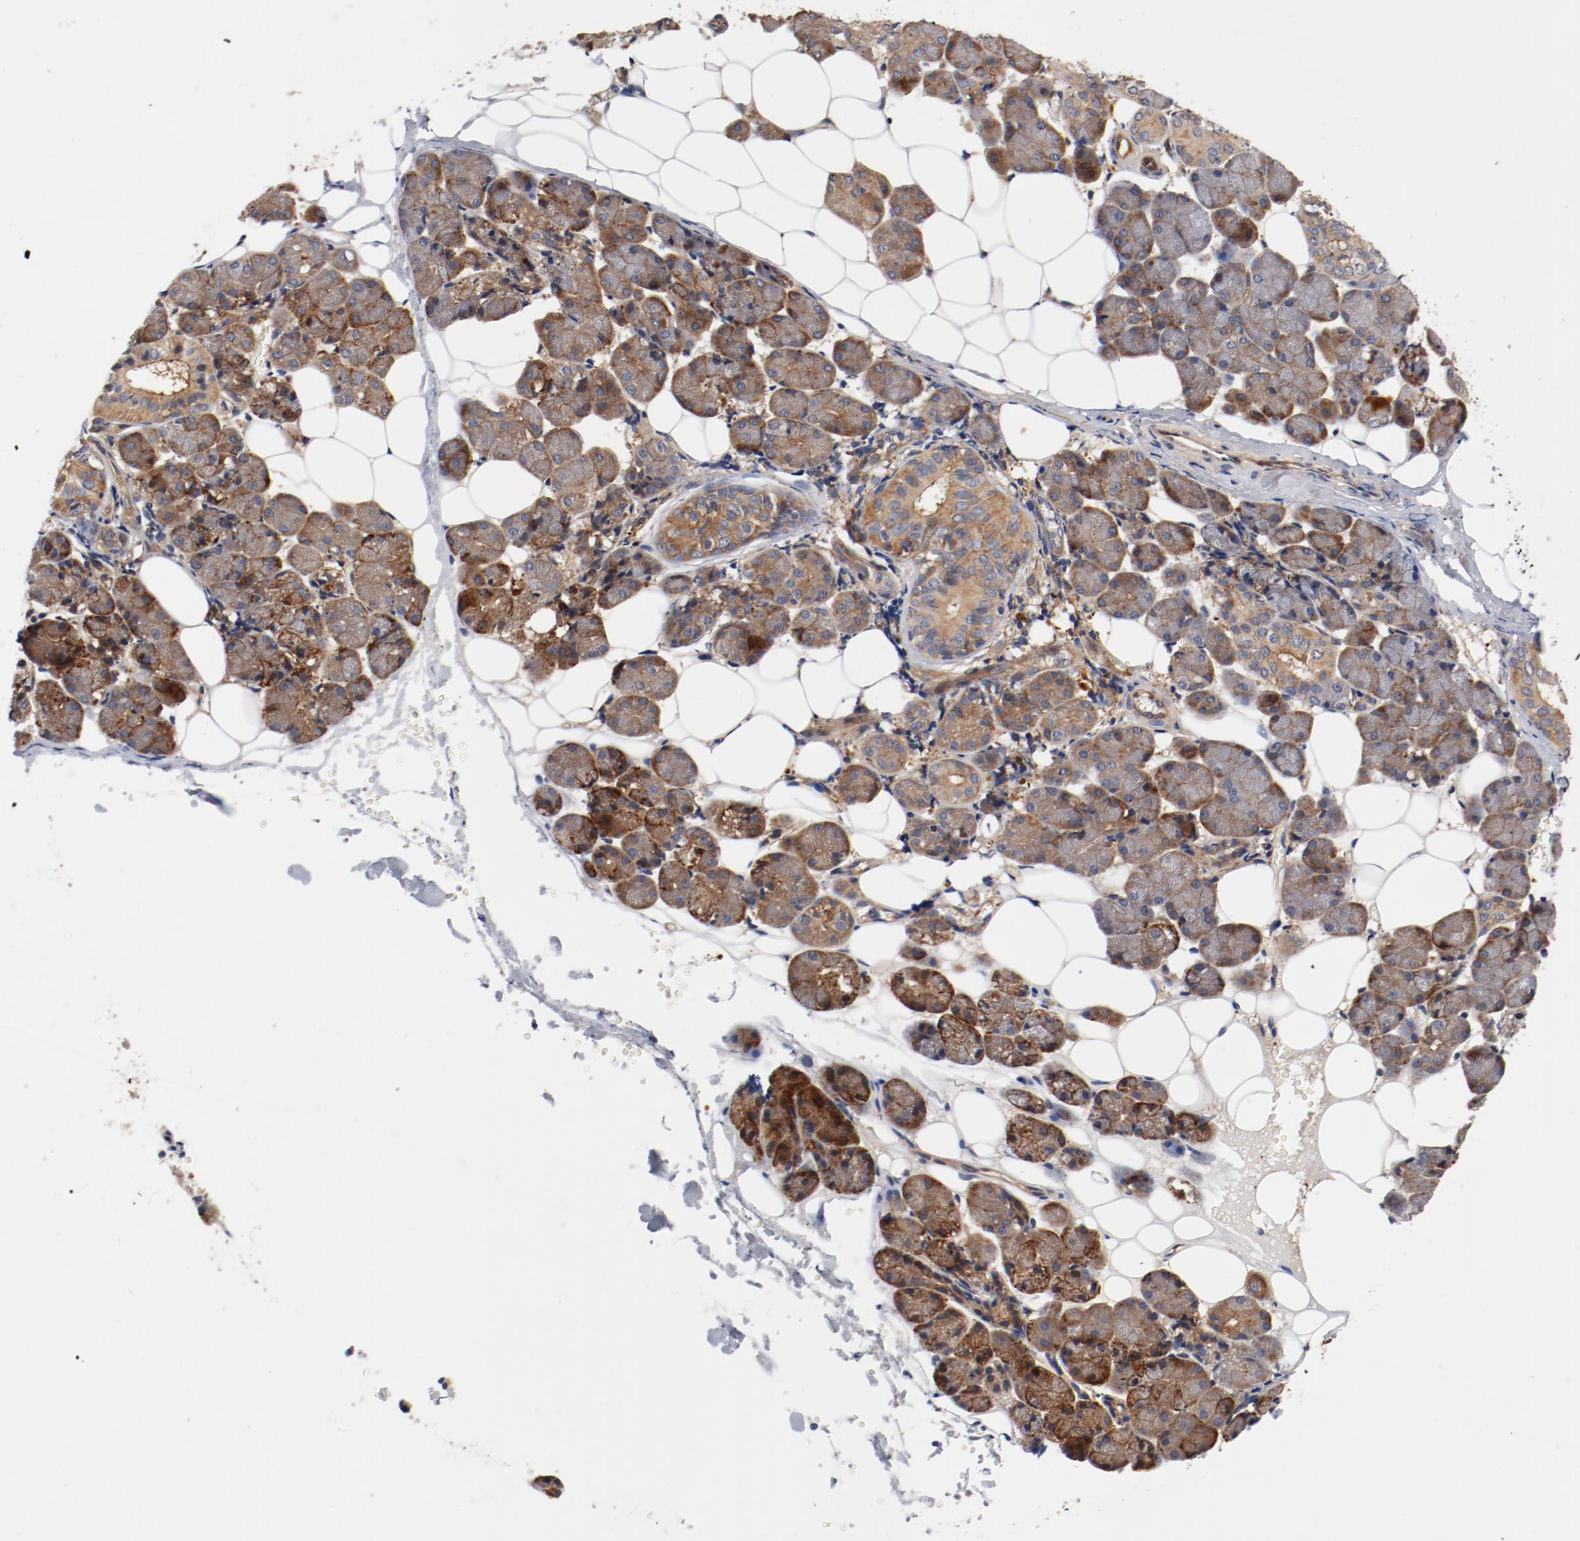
{"staining": {"intensity": "moderate", "quantity": ">75%", "location": "cytoplasmic/membranous"}, "tissue": "salivary gland", "cell_type": "Glandular cells", "image_type": "normal", "snomed": [{"axis": "morphology", "description": "Normal tissue, NOS"}, {"axis": "morphology", "description": "Adenoma, NOS"}, {"axis": "topography", "description": "Salivary gland"}], "caption": "Glandular cells reveal medium levels of moderate cytoplasmic/membranous staining in approximately >75% of cells in normal human salivary gland. The protein of interest is shown in brown color, while the nuclei are stained blue.", "gene": "PITPNM2", "patient": {"sex": "female", "age": 32}}